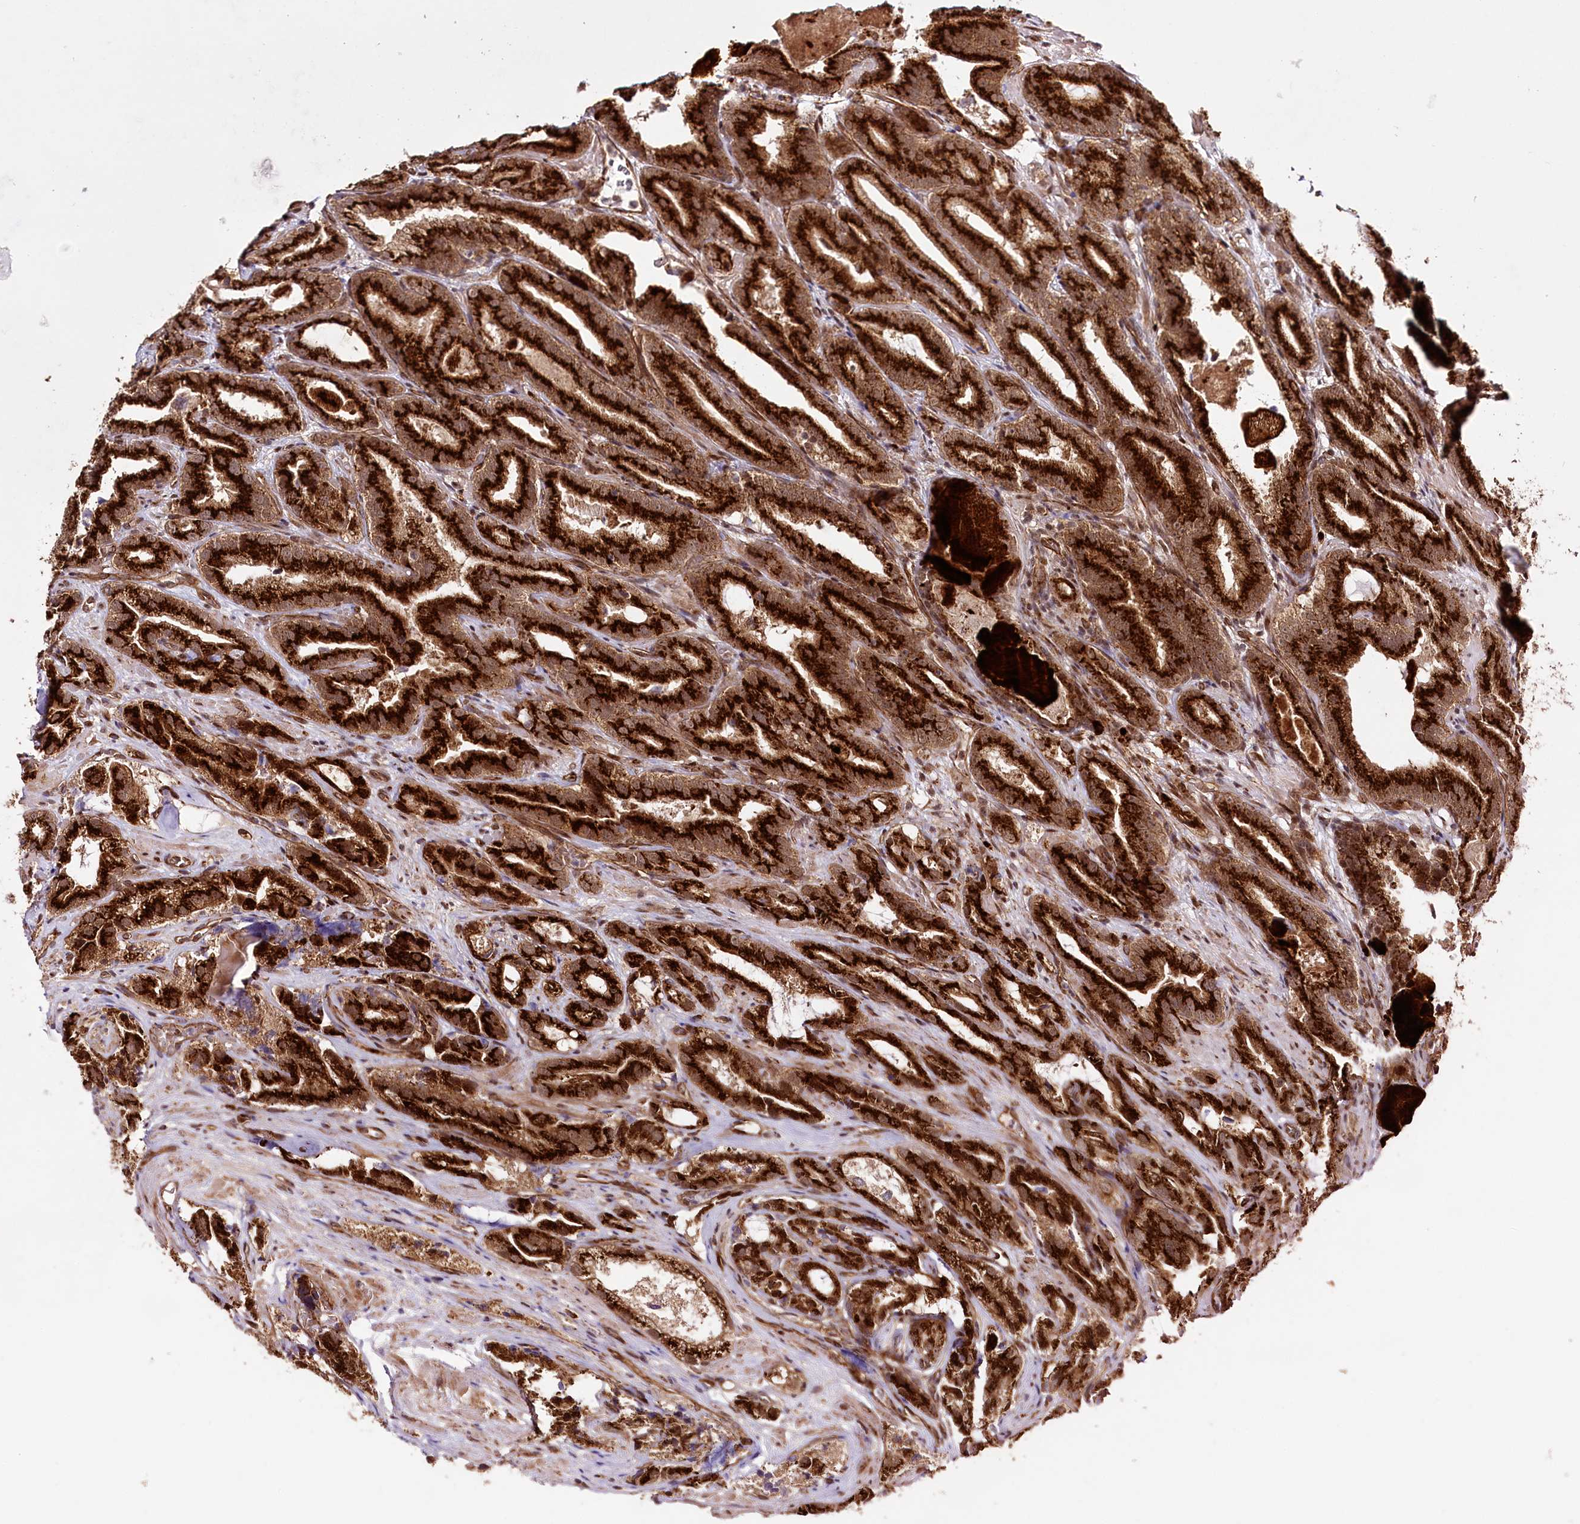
{"staining": {"intensity": "strong", "quantity": ">75%", "location": "cytoplasmic/membranous,nuclear"}, "tissue": "prostate cancer", "cell_type": "Tumor cells", "image_type": "cancer", "snomed": [{"axis": "morphology", "description": "Adenocarcinoma, High grade"}, {"axis": "topography", "description": "Prostate"}], "caption": "This is an image of immunohistochemistry (IHC) staining of prostate high-grade adenocarcinoma, which shows strong staining in the cytoplasmic/membranous and nuclear of tumor cells.", "gene": "COPG1", "patient": {"sex": "male", "age": 57}}